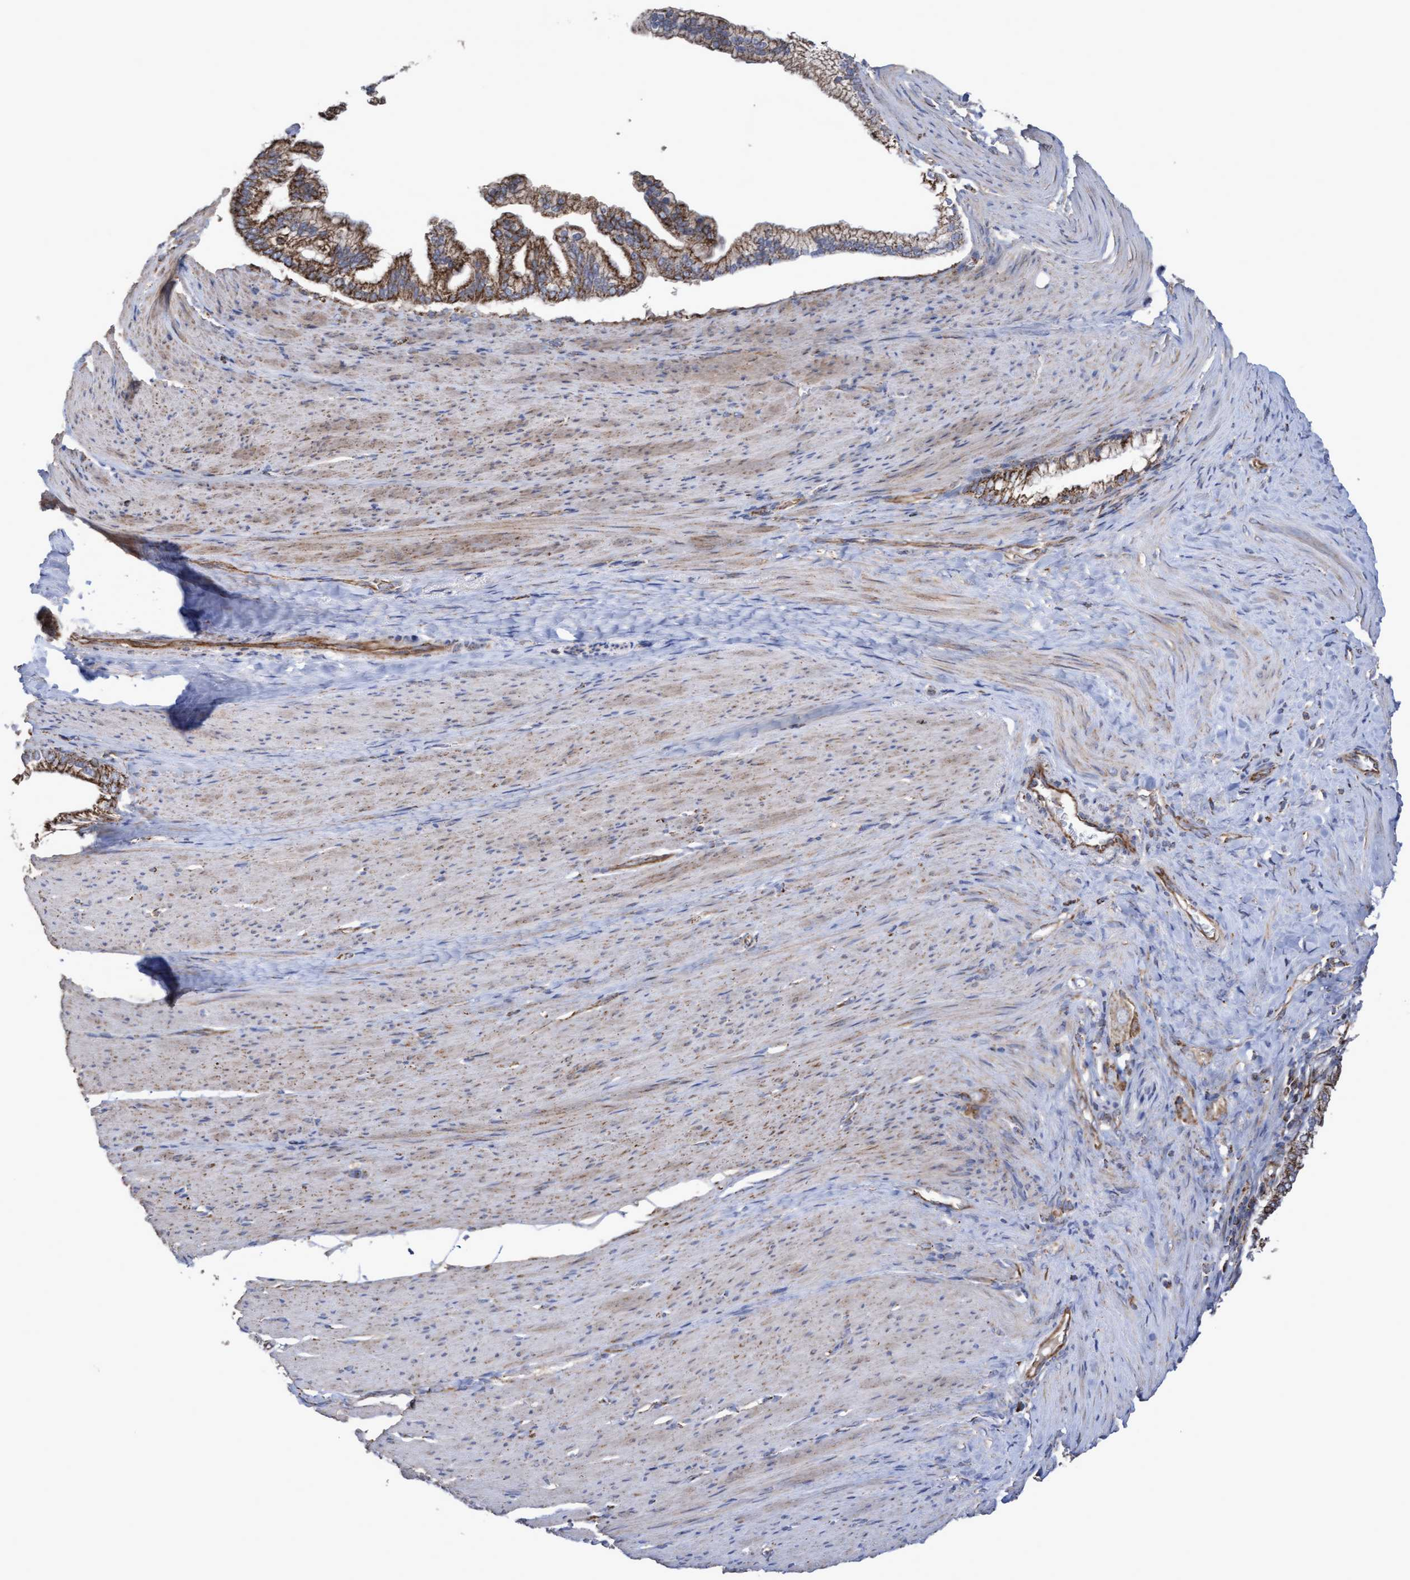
{"staining": {"intensity": "strong", "quantity": ">75%", "location": "cytoplasmic/membranous"}, "tissue": "pancreatic cancer", "cell_type": "Tumor cells", "image_type": "cancer", "snomed": [{"axis": "morphology", "description": "Adenocarcinoma, NOS"}, {"axis": "topography", "description": "Pancreas"}], "caption": "Pancreatic cancer stained for a protein exhibits strong cytoplasmic/membranous positivity in tumor cells.", "gene": "COBL", "patient": {"sex": "male", "age": 69}}